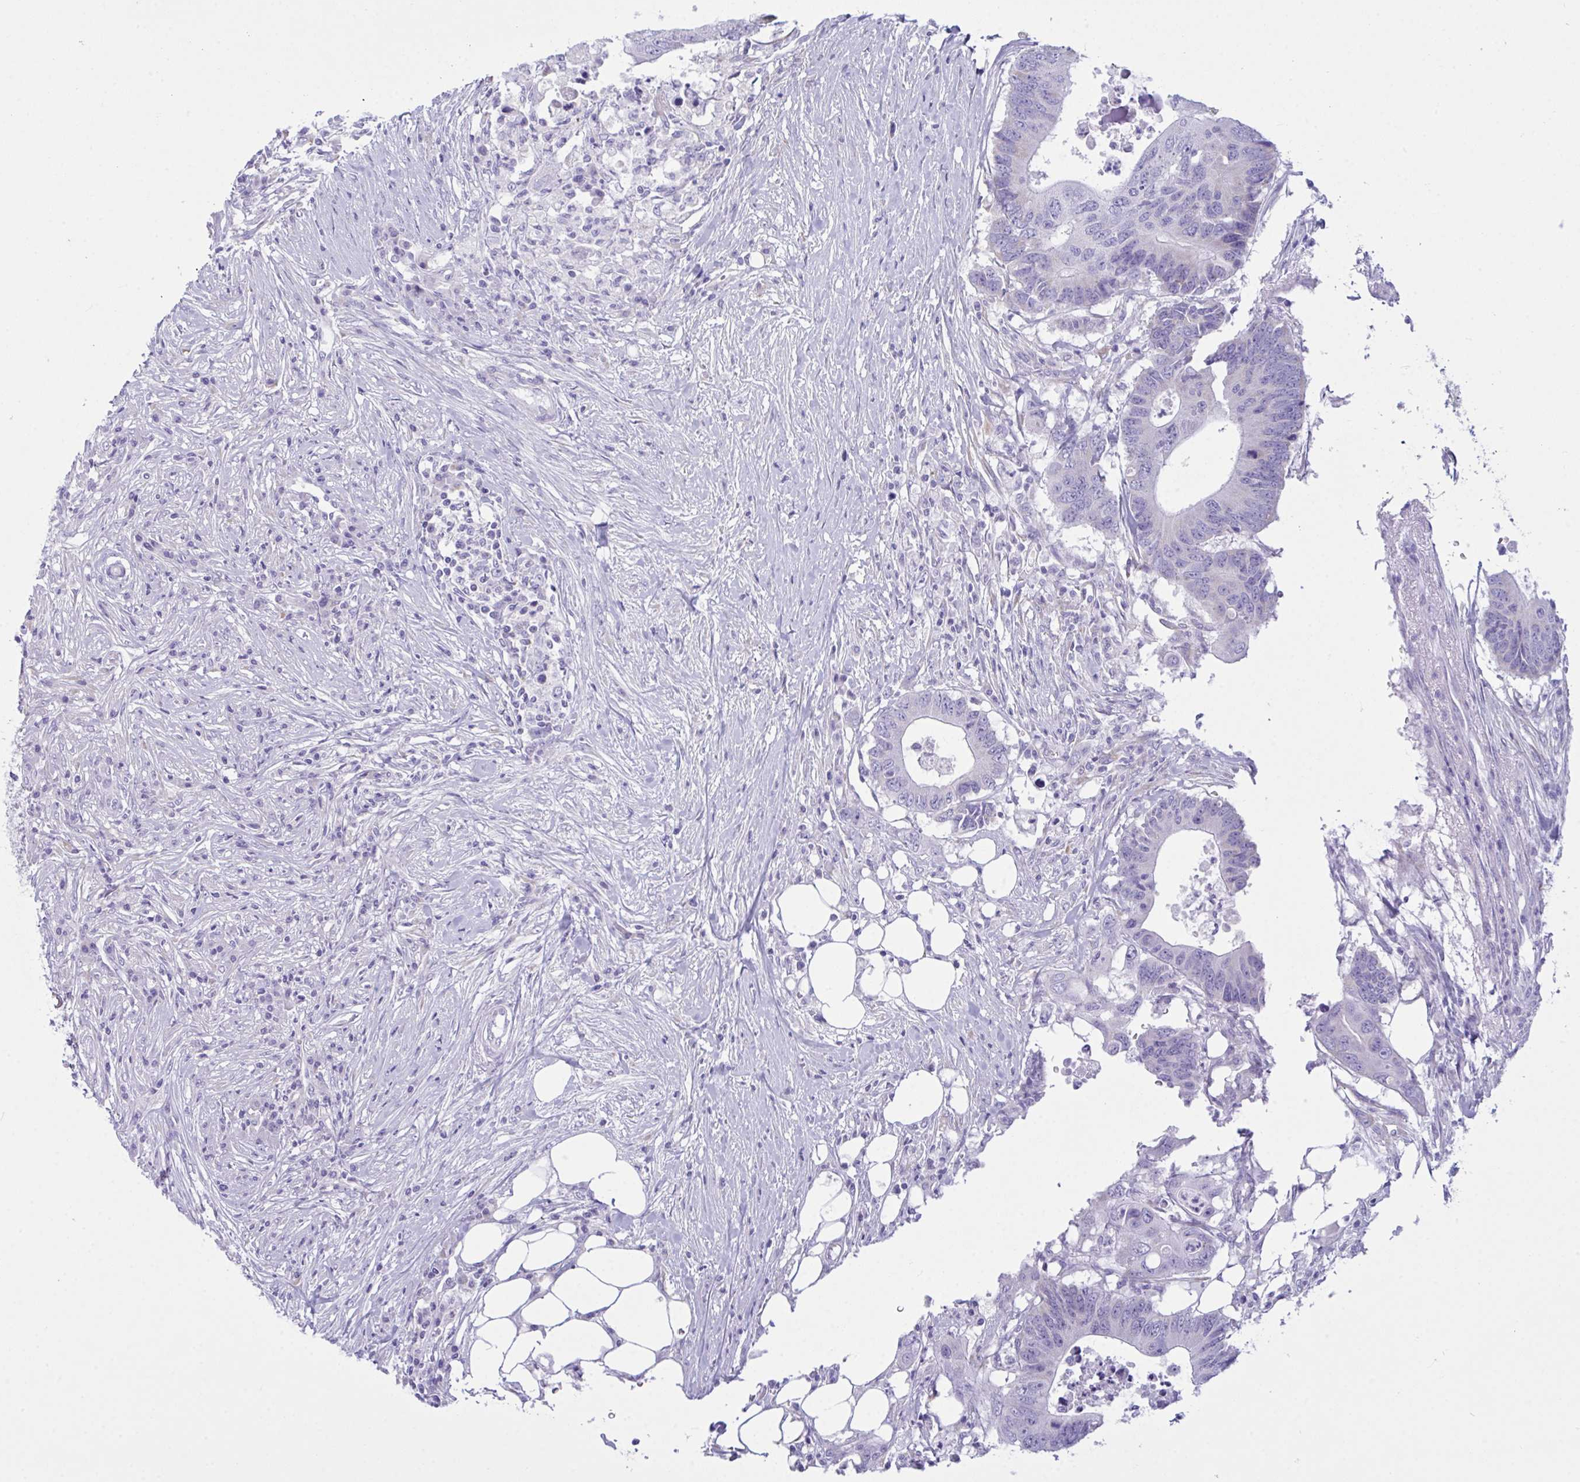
{"staining": {"intensity": "negative", "quantity": "none", "location": "none"}, "tissue": "colorectal cancer", "cell_type": "Tumor cells", "image_type": "cancer", "snomed": [{"axis": "morphology", "description": "Adenocarcinoma, NOS"}, {"axis": "topography", "description": "Colon"}], "caption": "Micrograph shows no protein positivity in tumor cells of adenocarcinoma (colorectal) tissue.", "gene": "BBS1", "patient": {"sex": "male", "age": 71}}